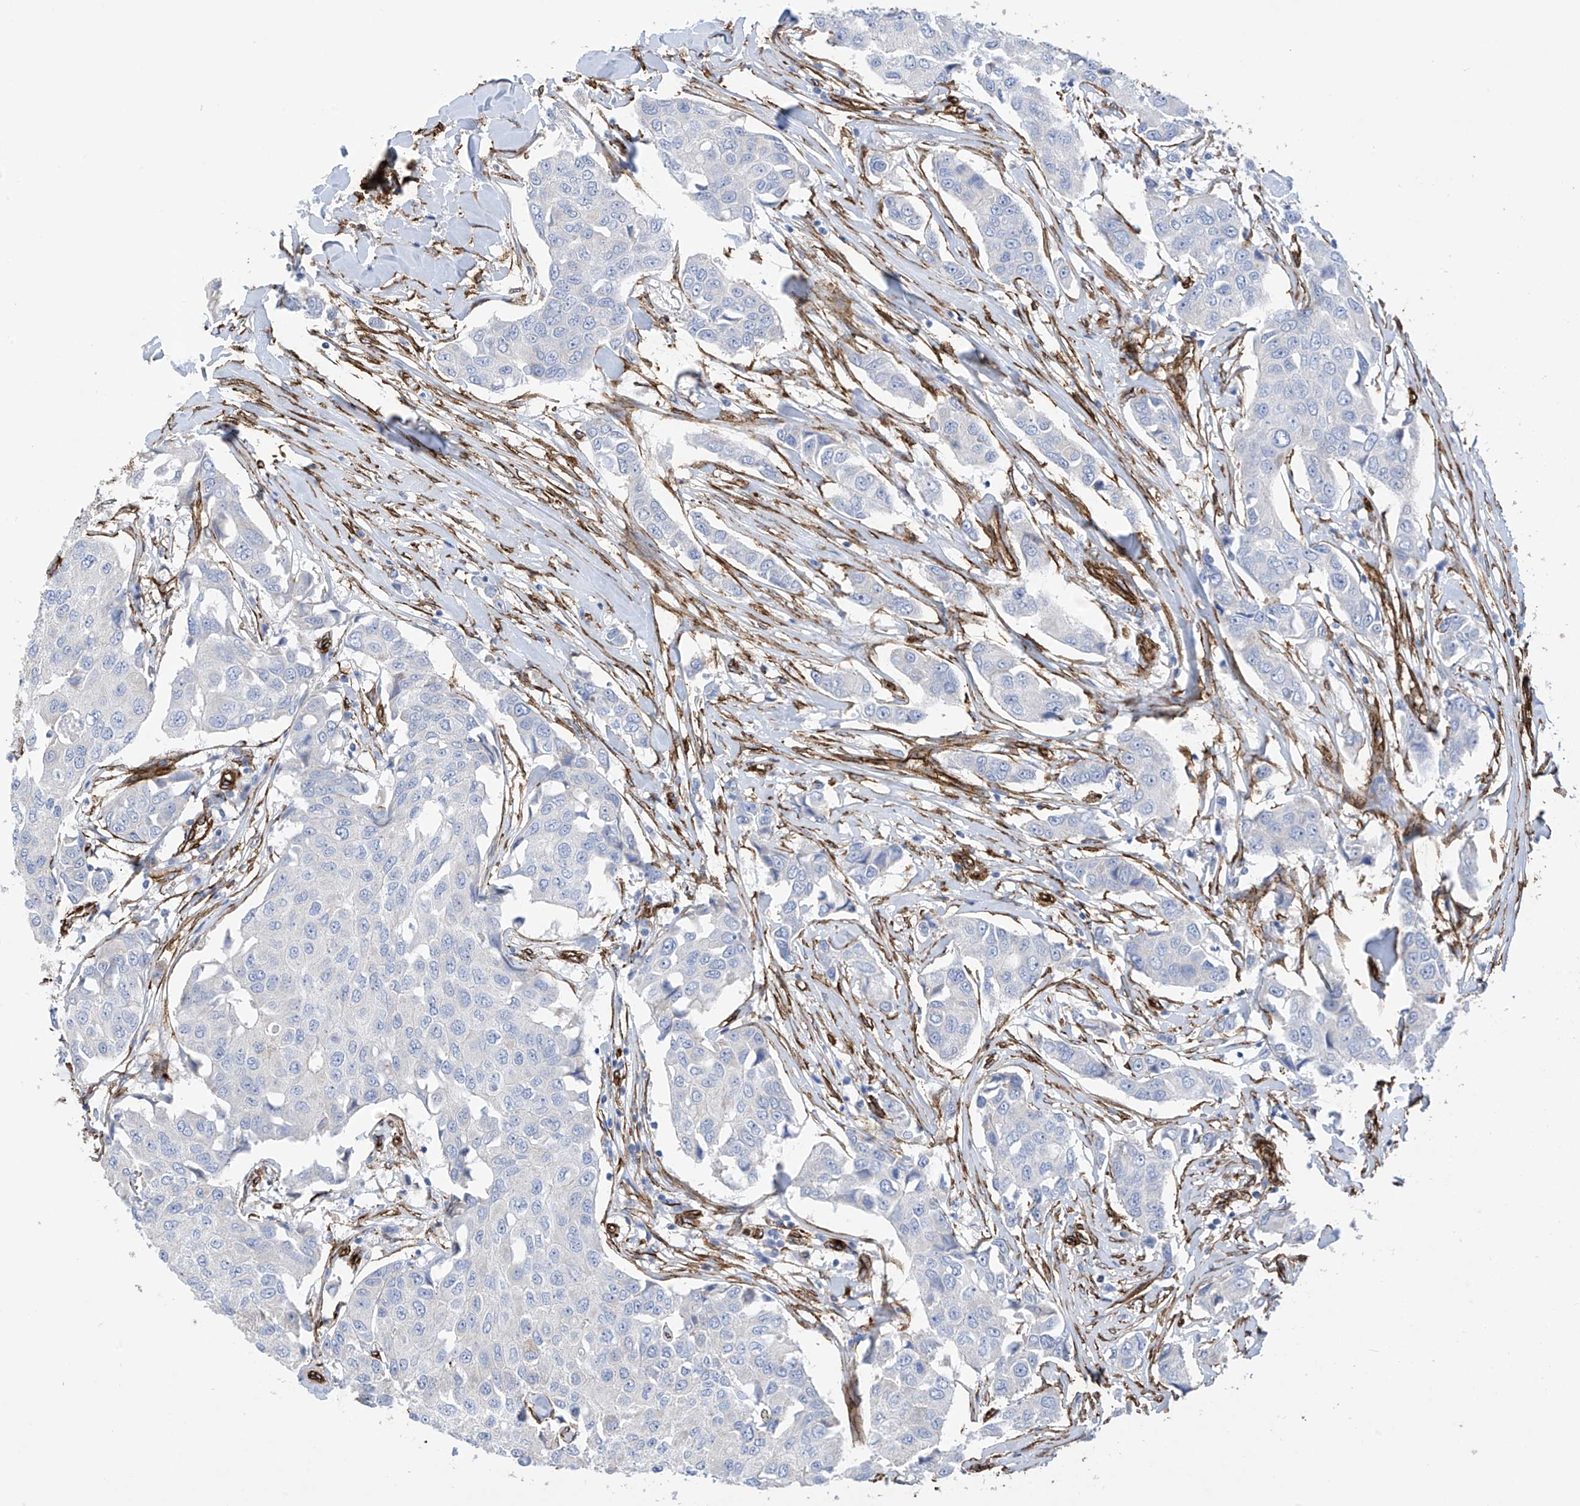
{"staining": {"intensity": "negative", "quantity": "none", "location": "none"}, "tissue": "breast cancer", "cell_type": "Tumor cells", "image_type": "cancer", "snomed": [{"axis": "morphology", "description": "Duct carcinoma"}, {"axis": "topography", "description": "Breast"}], "caption": "A high-resolution micrograph shows IHC staining of breast intraductal carcinoma, which displays no significant positivity in tumor cells.", "gene": "UBTD1", "patient": {"sex": "female", "age": 80}}